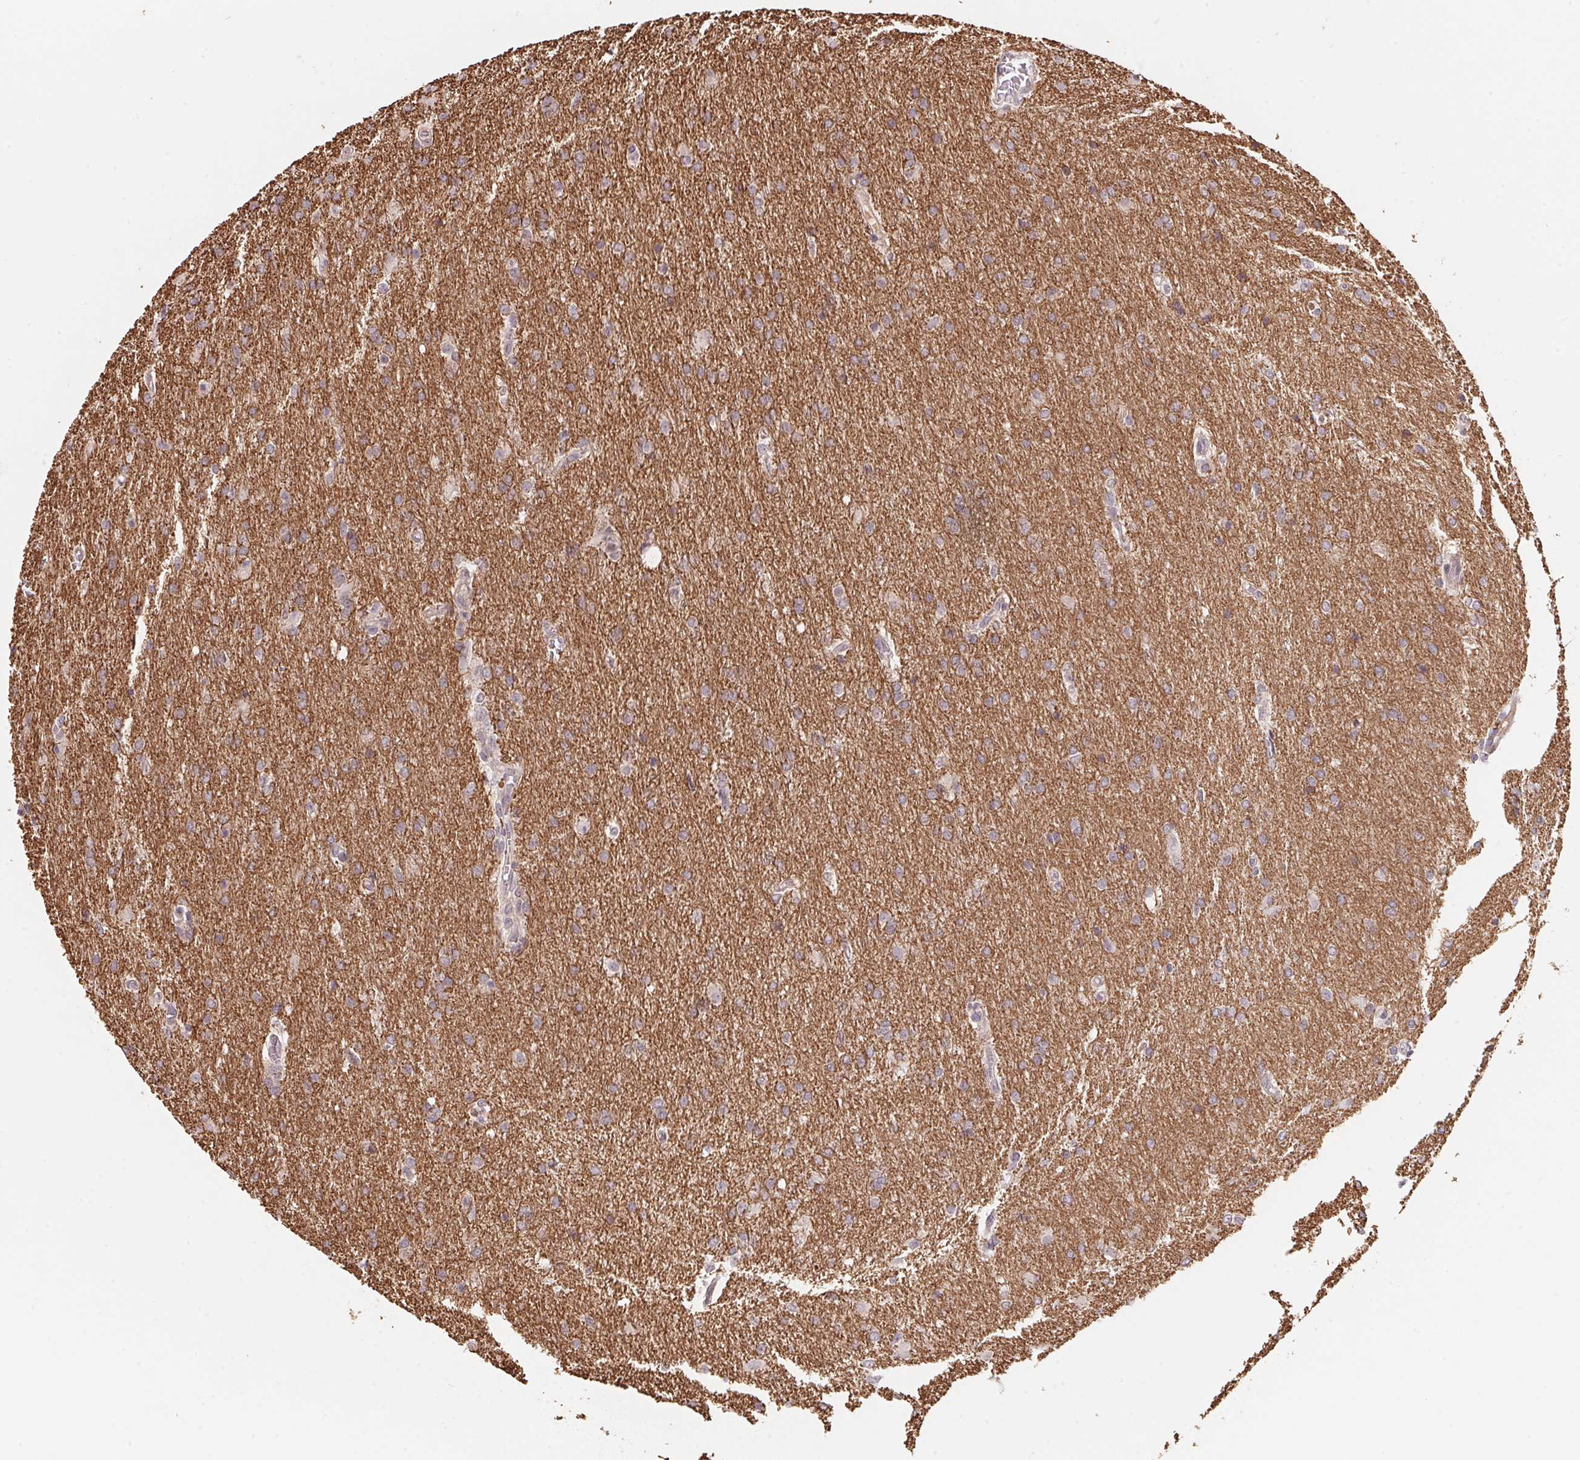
{"staining": {"intensity": "negative", "quantity": "none", "location": "none"}, "tissue": "glioma", "cell_type": "Tumor cells", "image_type": "cancer", "snomed": [{"axis": "morphology", "description": "Glioma, malignant, High grade"}, {"axis": "topography", "description": "Brain"}], "caption": "Immunohistochemistry image of neoplastic tissue: human glioma stained with DAB (3,3'-diaminobenzidine) reveals no significant protein positivity in tumor cells.", "gene": "KIFC1", "patient": {"sex": "male", "age": 68}}